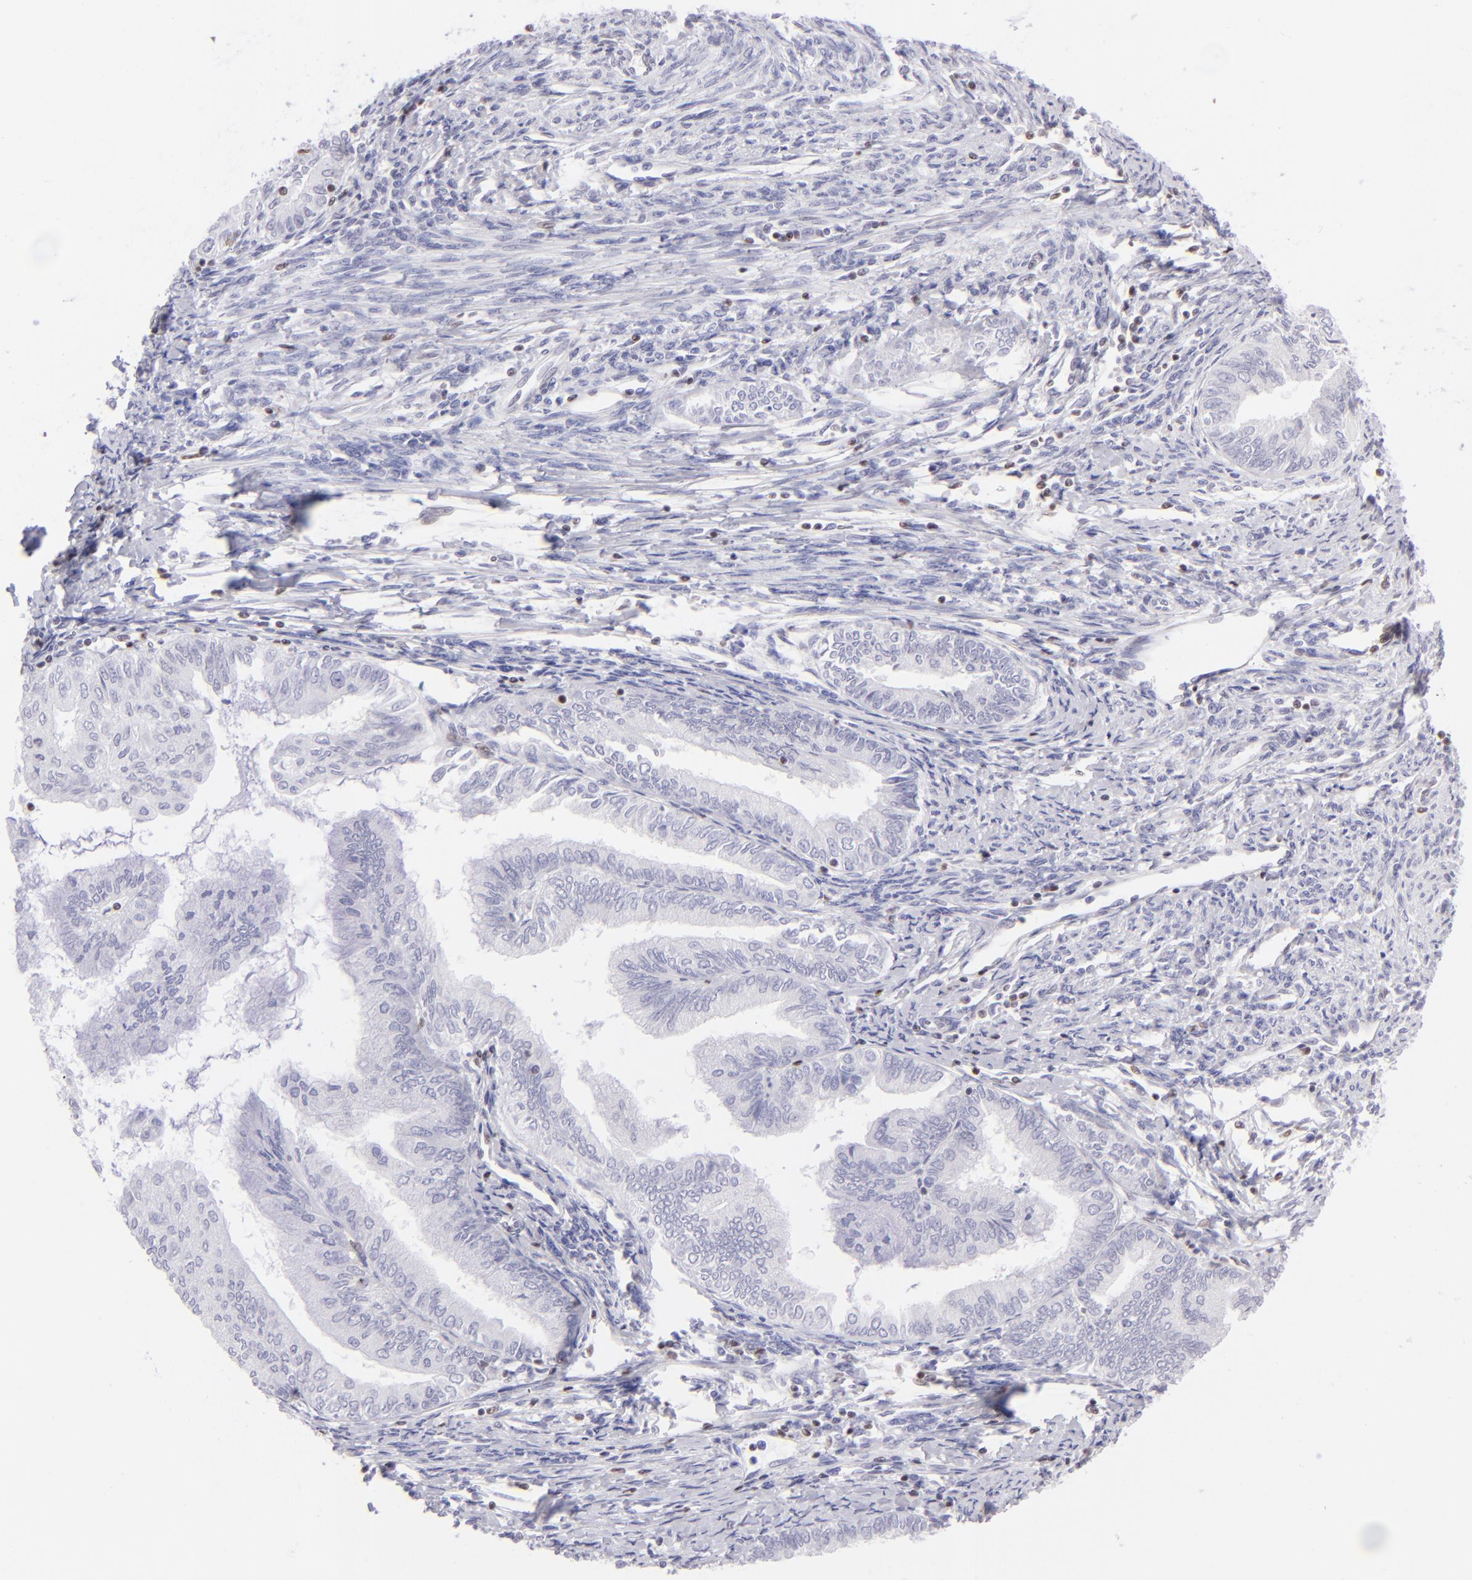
{"staining": {"intensity": "negative", "quantity": "none", "location": "none"}, "tissue": "endometrial cancer", "cell_type": "Tumor cells", "image_type": "cancer", "snomed": [{"axis": "morphology", "description": "Adenocarcinoma, NOS"}, {"axis": "topography", "description": "Endometrium"}], "caption": "High power microscopy image of an immunohistochemistry (IHC) image of endometrial cancer (adenocarcinoma), revealing no significant expression in tumor cells.", "gene": "ETS1", "patient": {"sex": "female", "age": 66}}